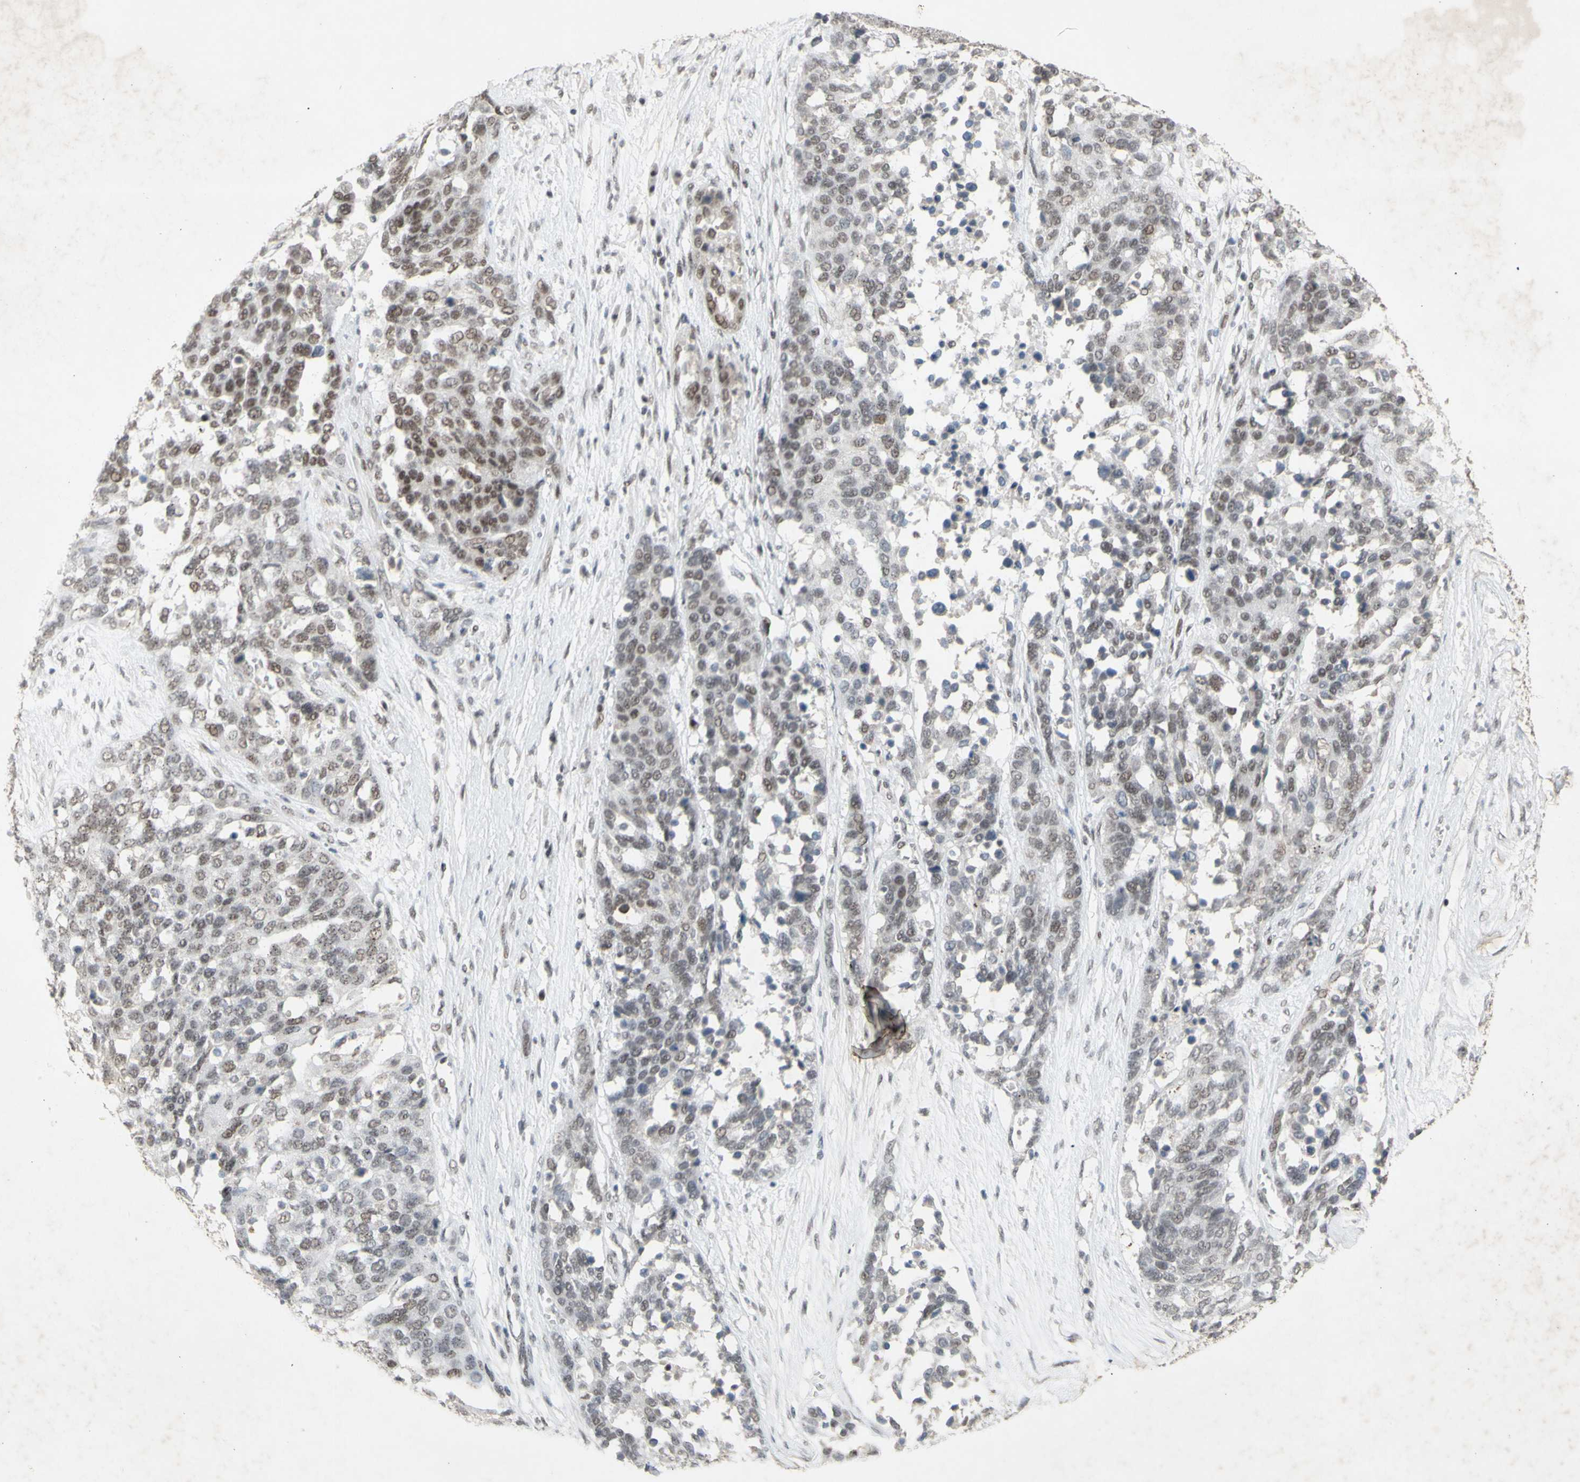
{"staining": {"intensity": "moderate", "quantity": "<25%", "location": "nuclear"}, "tissue": "ovarian cancer", "cell_type": "Tumor cells", "image_type": "cancer", "snomed": [{"axis": "morphology", "description": "Cystadenocarcinoma, serous, NOS"}, {"axis": "topography", "description": "Ovary"}], "caption": "The immunohistochemical stain labels moderate nuclear positivity in tumor cells of ovarian serous cystadenocarcinoma tissue.", "gene": "CENPB", "patient": {"sex": "female", "age": 44}}